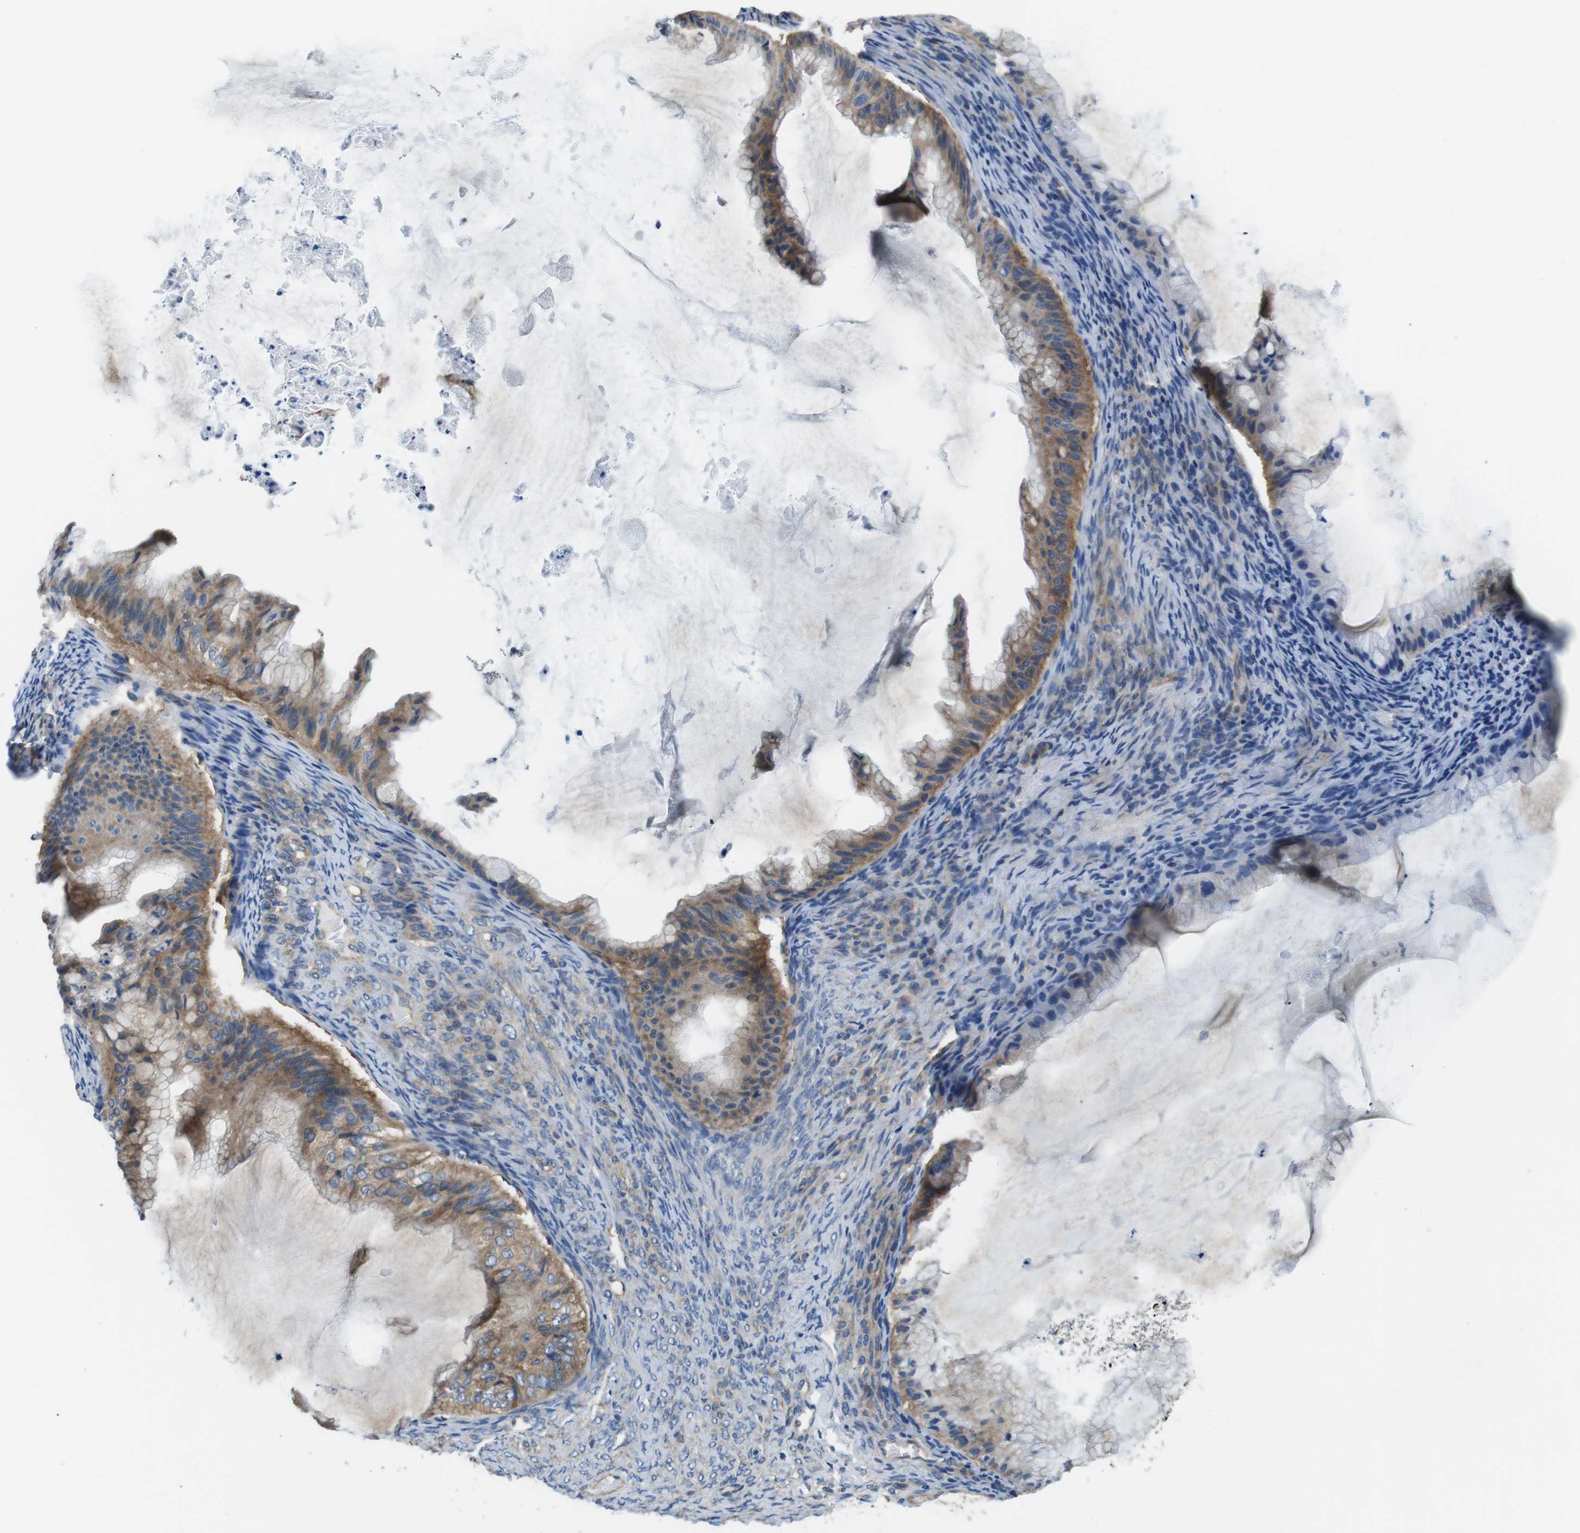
{"staining": {"intensity": "moderate", "quantity": ">75%", "location": "cytoplasmic/membranous"}, "tissue": "ovarian cancer", "cell_type": "Tumor cells", "image_type": "cancer", "snomed": [{"axis": "morphology", "description": "Cystadenocarcinoma, mucinous, NOS"}, {"axis": "topography", "description": "Ovary"}], "caption": "Protein expression analysis of ovarian cancer (mucinous cystadenocarcinoma) reveals moderate cytoplasmic/membranous positivity in approximately >75% of tumor cells.", "gene": "DENND4C", "patient": {"sex": "female", "age": 61}}